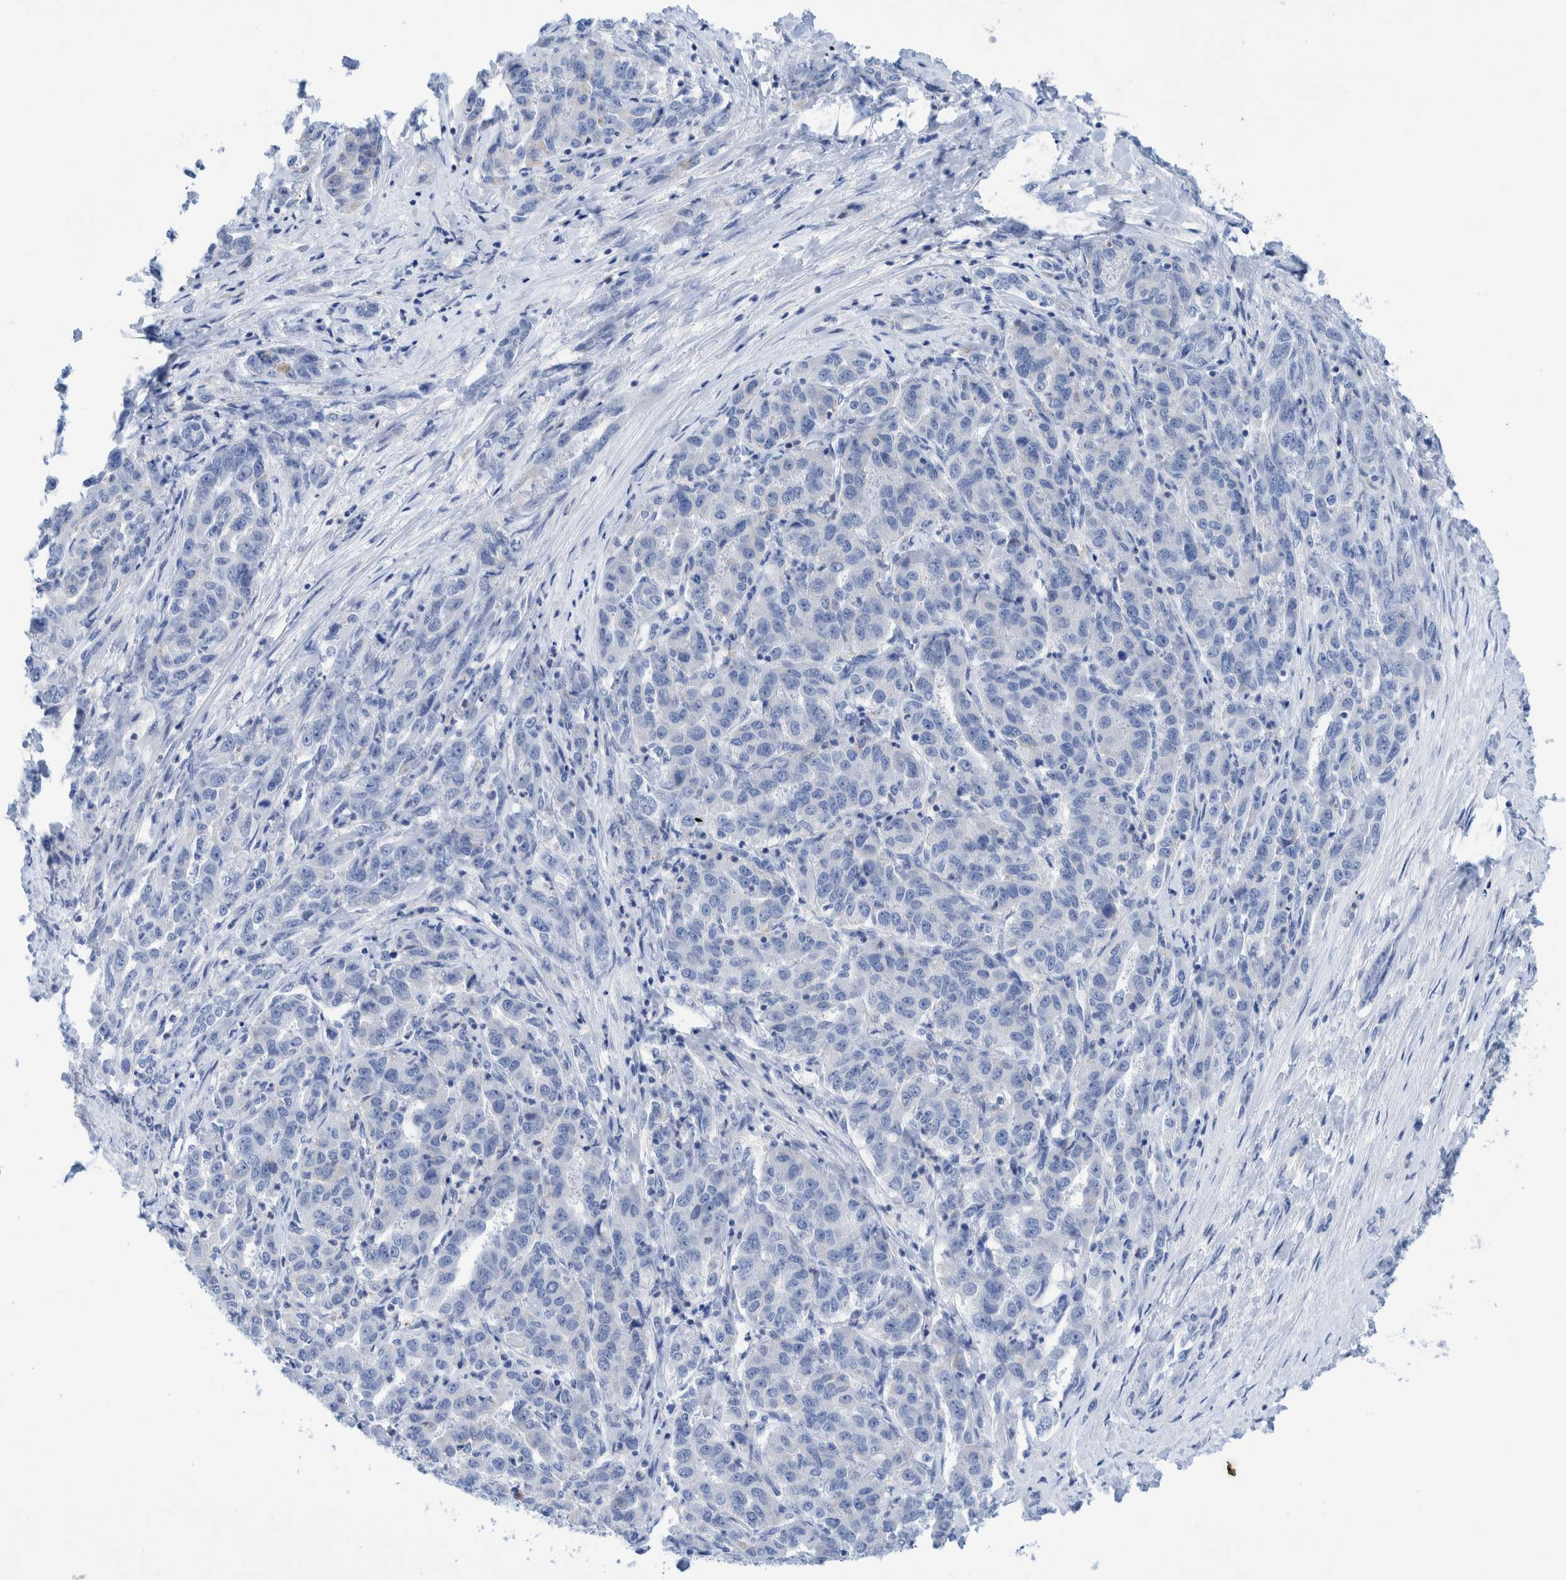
{"staining": {"intensity": "negative", "quantity": "none", "location": "none"}, "tissue": "liver cancer", "cell_type": "Tumor cells", "image_type": "cancer", "snomed": [{"axis": "morphology", "description": "Cholangiocarcinoma"}, {"axis": "topography", "description": "Liver"}], "caption": "A histopathology image of human liver cancer is negative for staining in tumor cells. Nuclei are stained in blue.", "gene": "KRT14", "patient": {"sex": "male", "age": 59}}